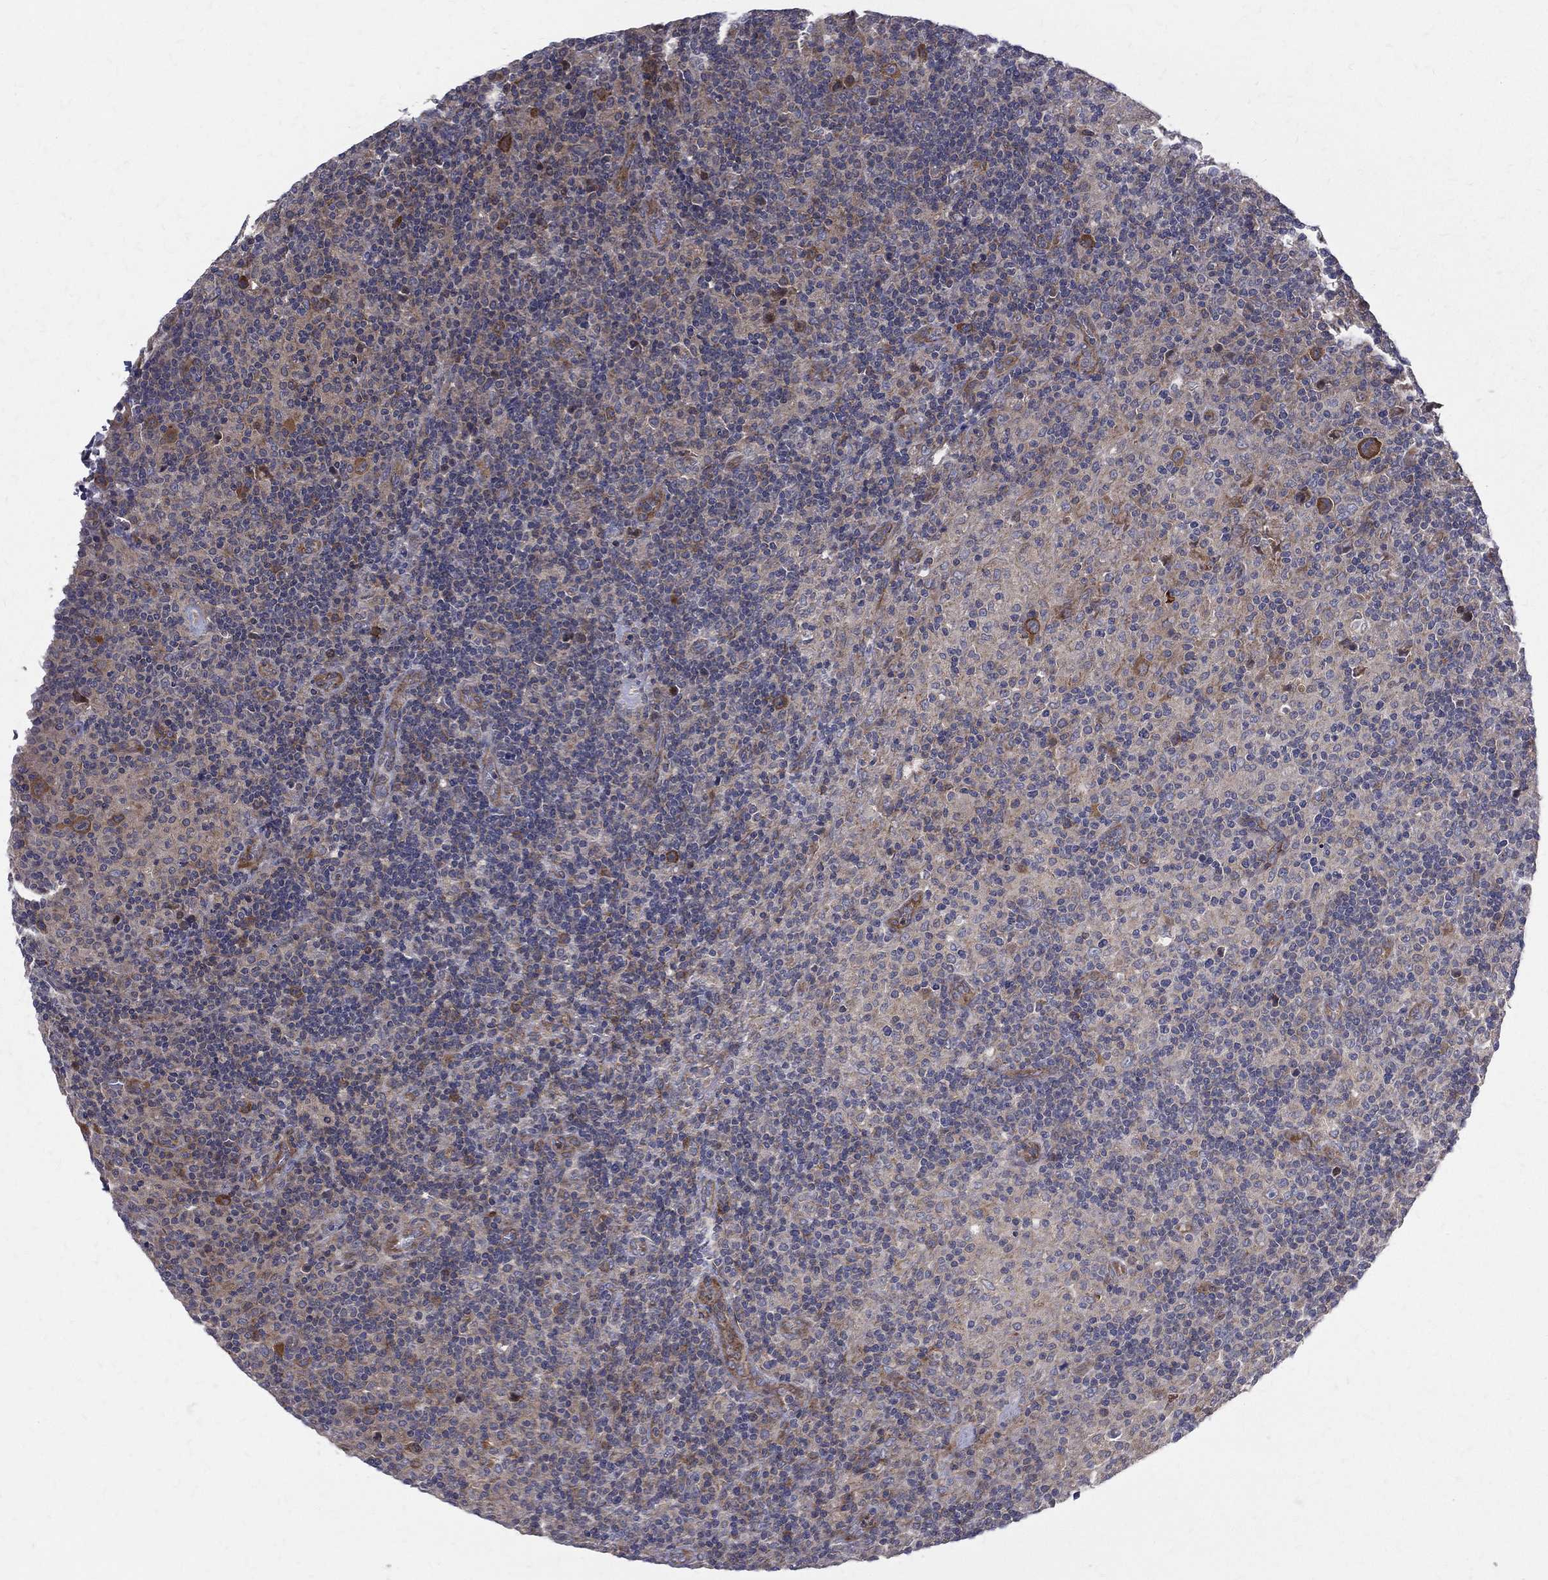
{"staining": {"intensity": "strong", "quantity": "25%-75%", "location": "cytoplasmic/membranous"}, "tissue": "lymphoma", "cell_type": "Tumor cells", "image_type": "cancer", "snomed": [{"axis": "morphology", "description": "Hodgkin's disease, NOS"}, {"axis": "topography", "description": "Lymph node"}], "caption": "This is a micrograph of IHC staining of Hodgkin's disease, which shows strong positivity in the cytoplasmic/membranous of tumor cells.", "gene": "POMZP3", "patient": {"sex": "male", "age": 70}}